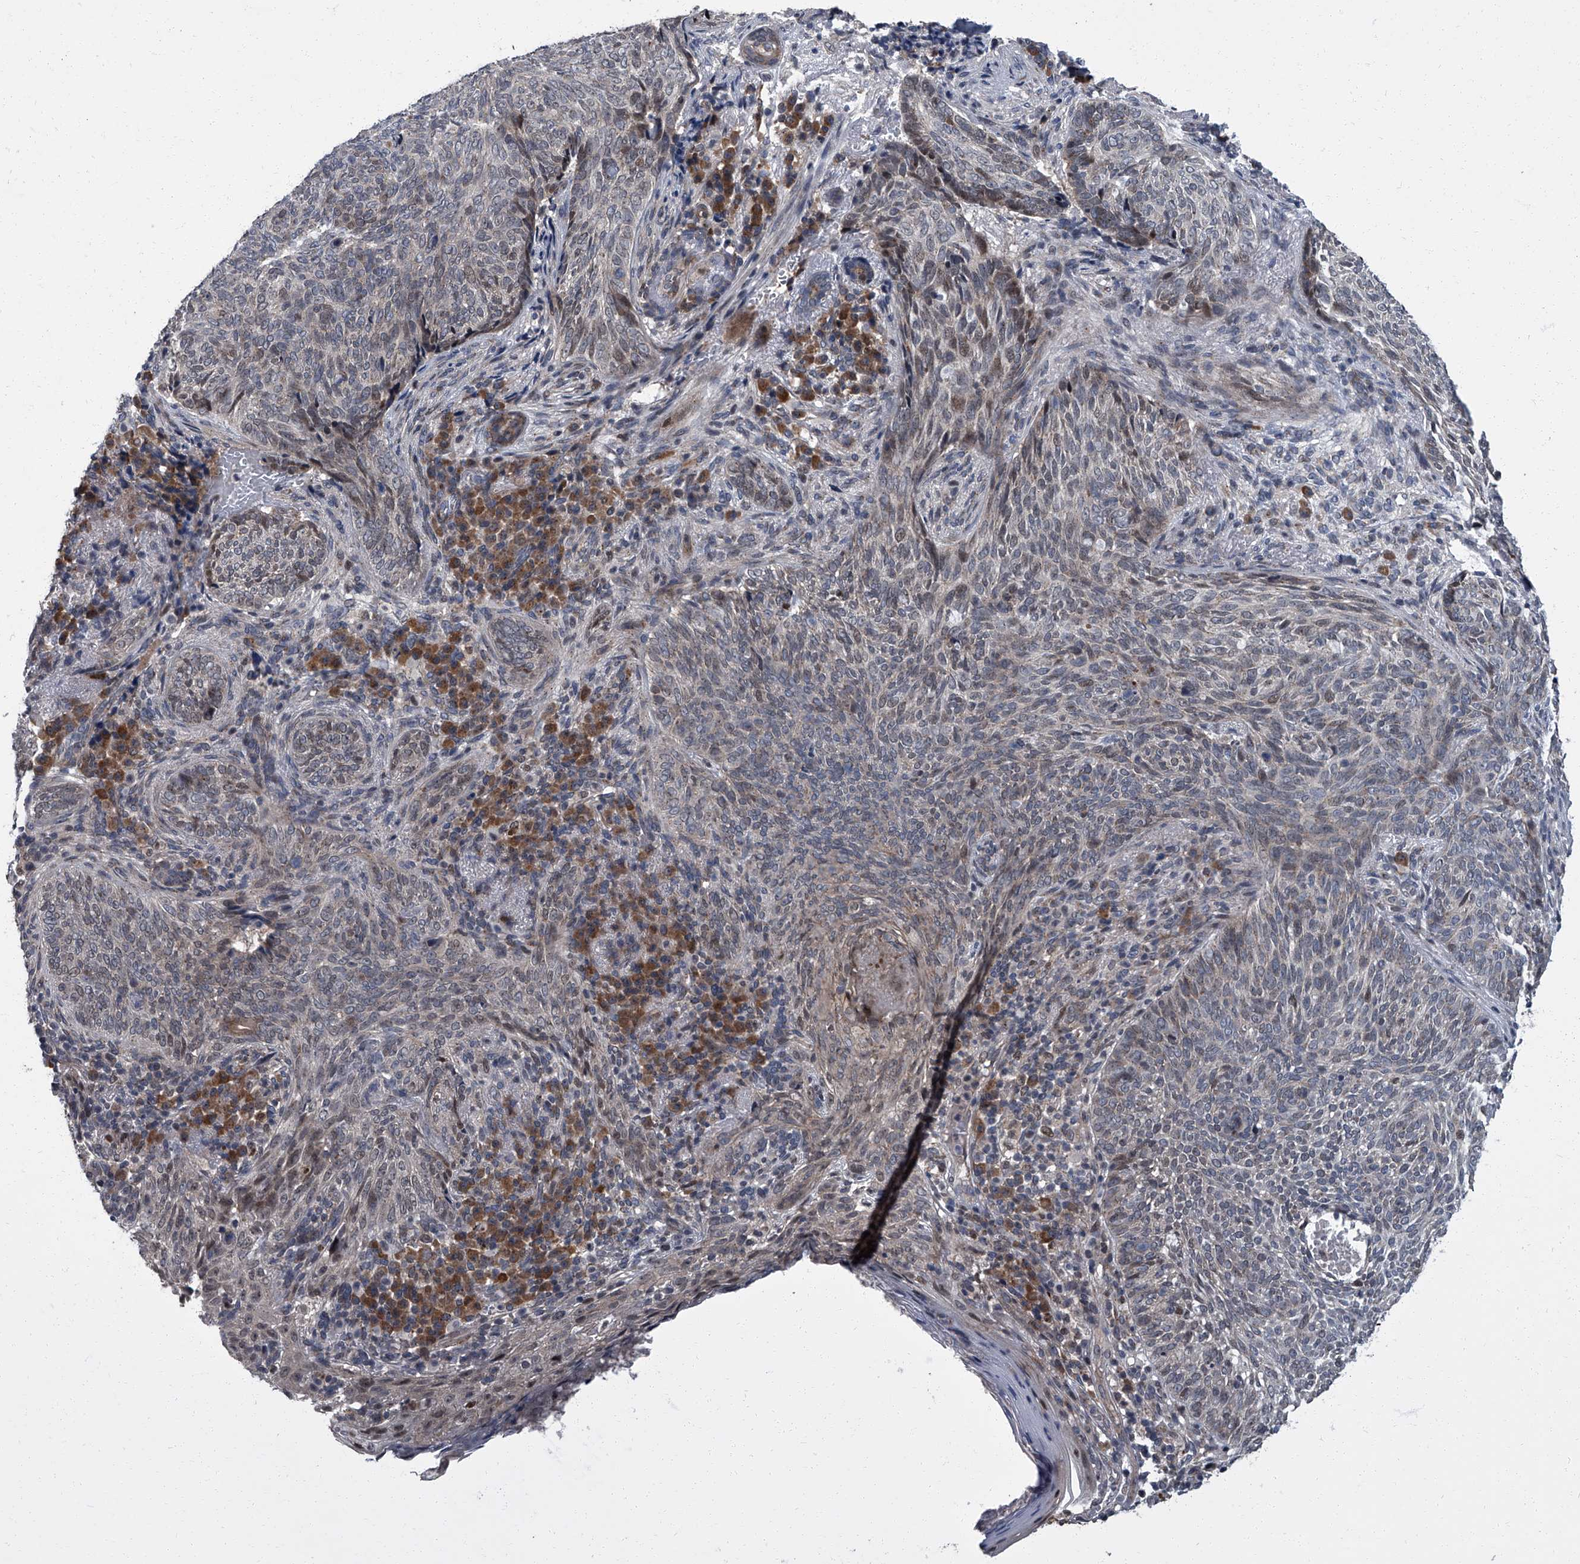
{"staining": {"intensity": "weak", "quantity": "<25%", "location": "nuclear"}, "tissue": "skin cancer", "cell_type": "Tumor cells", "image_type": "cancer", "snomed": [{"axis": "morphology", "description": "Basal cell carcinoma"}, {"axis": "topography", "description": "Skin"}], "caption": "Immunohistochemistry (IHC) histopathology image of neoplastic tissue: human basal cell carcinoma (skin) stained with DAB (3,3'-diaminobenzidine) reveals no significant protein expression in tumor cells.", "gene": "ZNF274", "patient": {"sex": "male", "age": 85}}